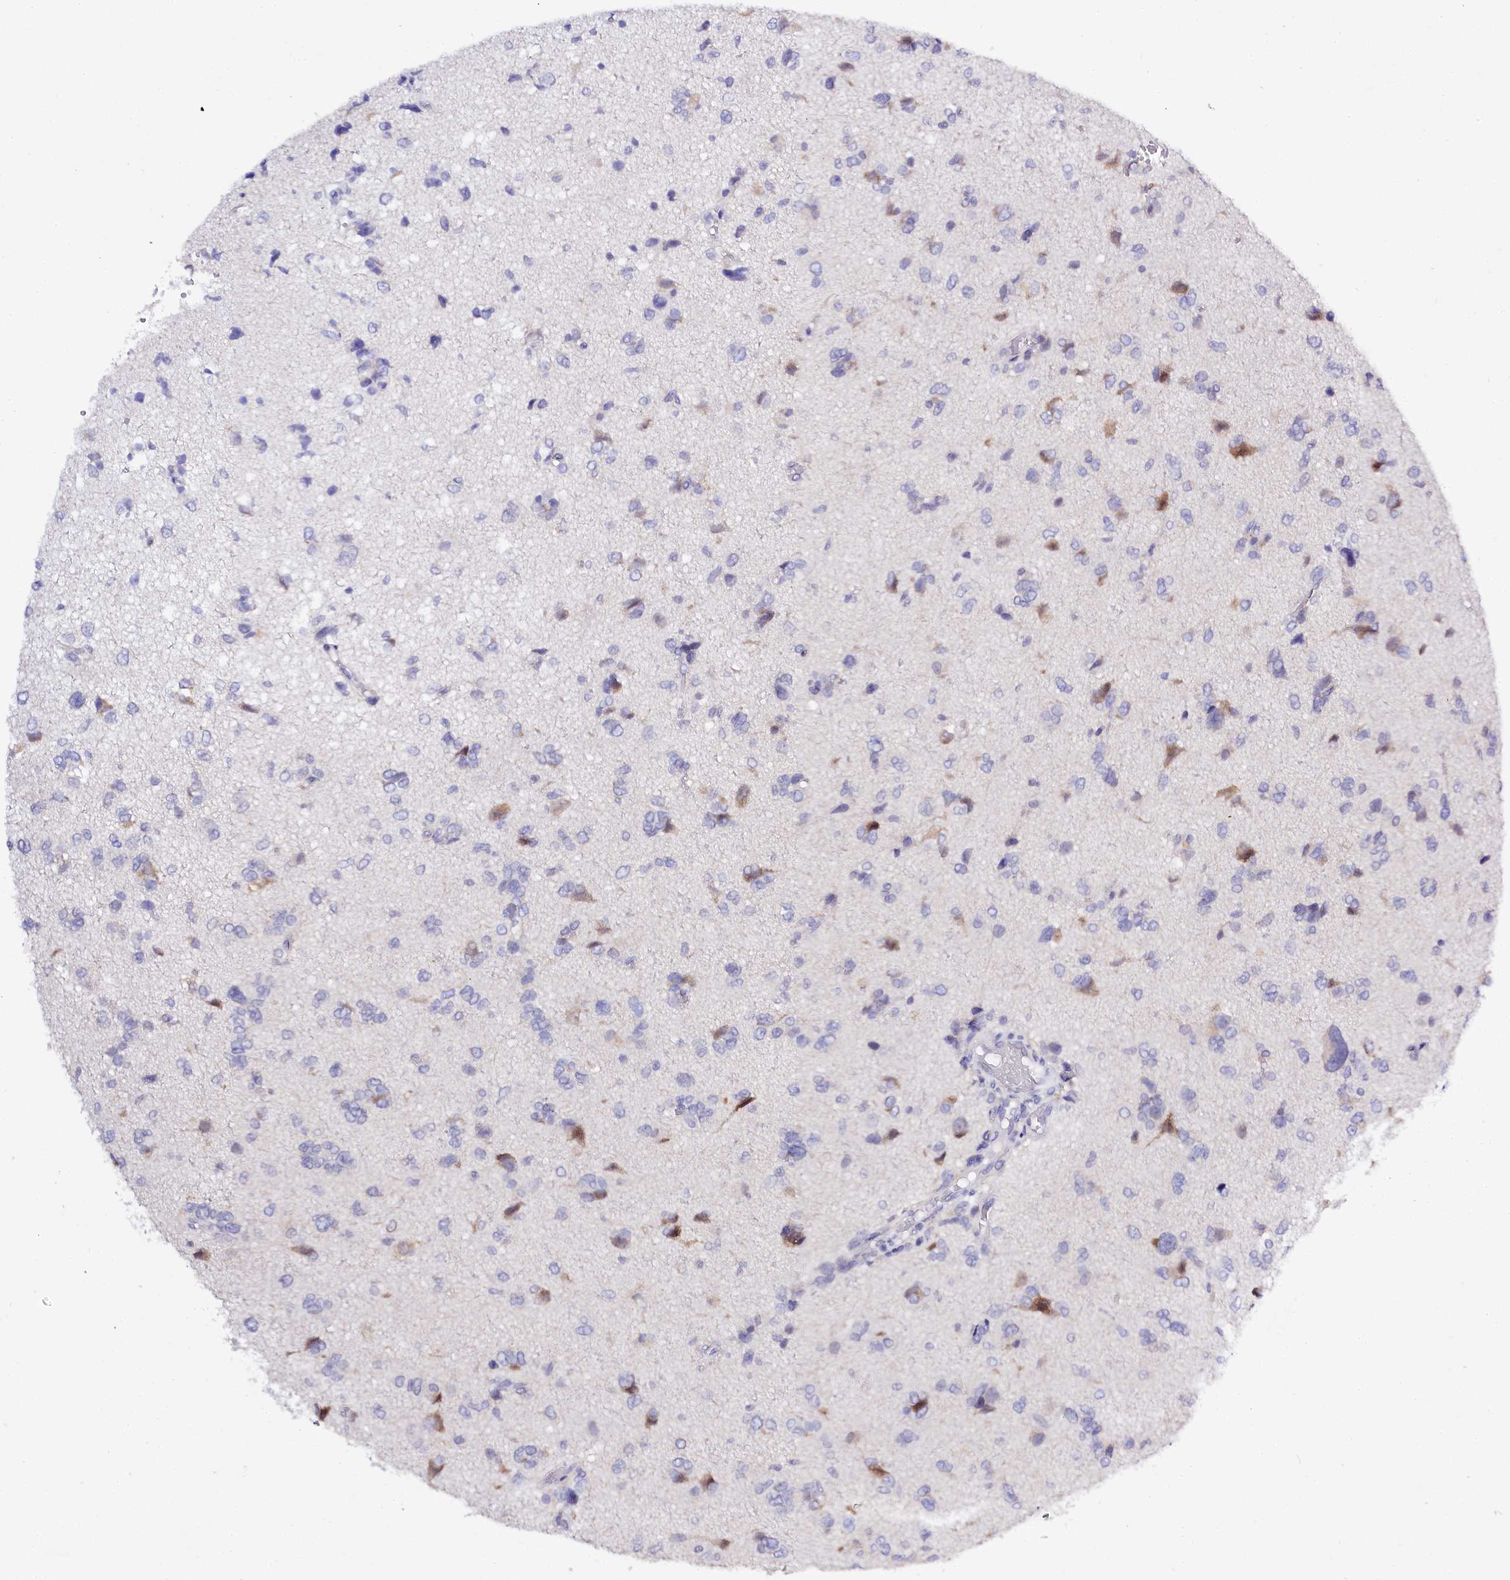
{"staining": {"intensity": "negative", "quantity": "none", "location": "none"}, "tissue": "glioma", "cell_type": "Tumor cells", "image_type": "cancer", "snomed": [{"axis": "morphology", "description": "Glioma, malignant, High grade"}, {"axis": "topography", "description": "Brain"}], "caption": "Tumor cells are negative for brown protein staining in glioma.", "gene": "SPATS2", "patient": {"sex": "female", "age": 59}}